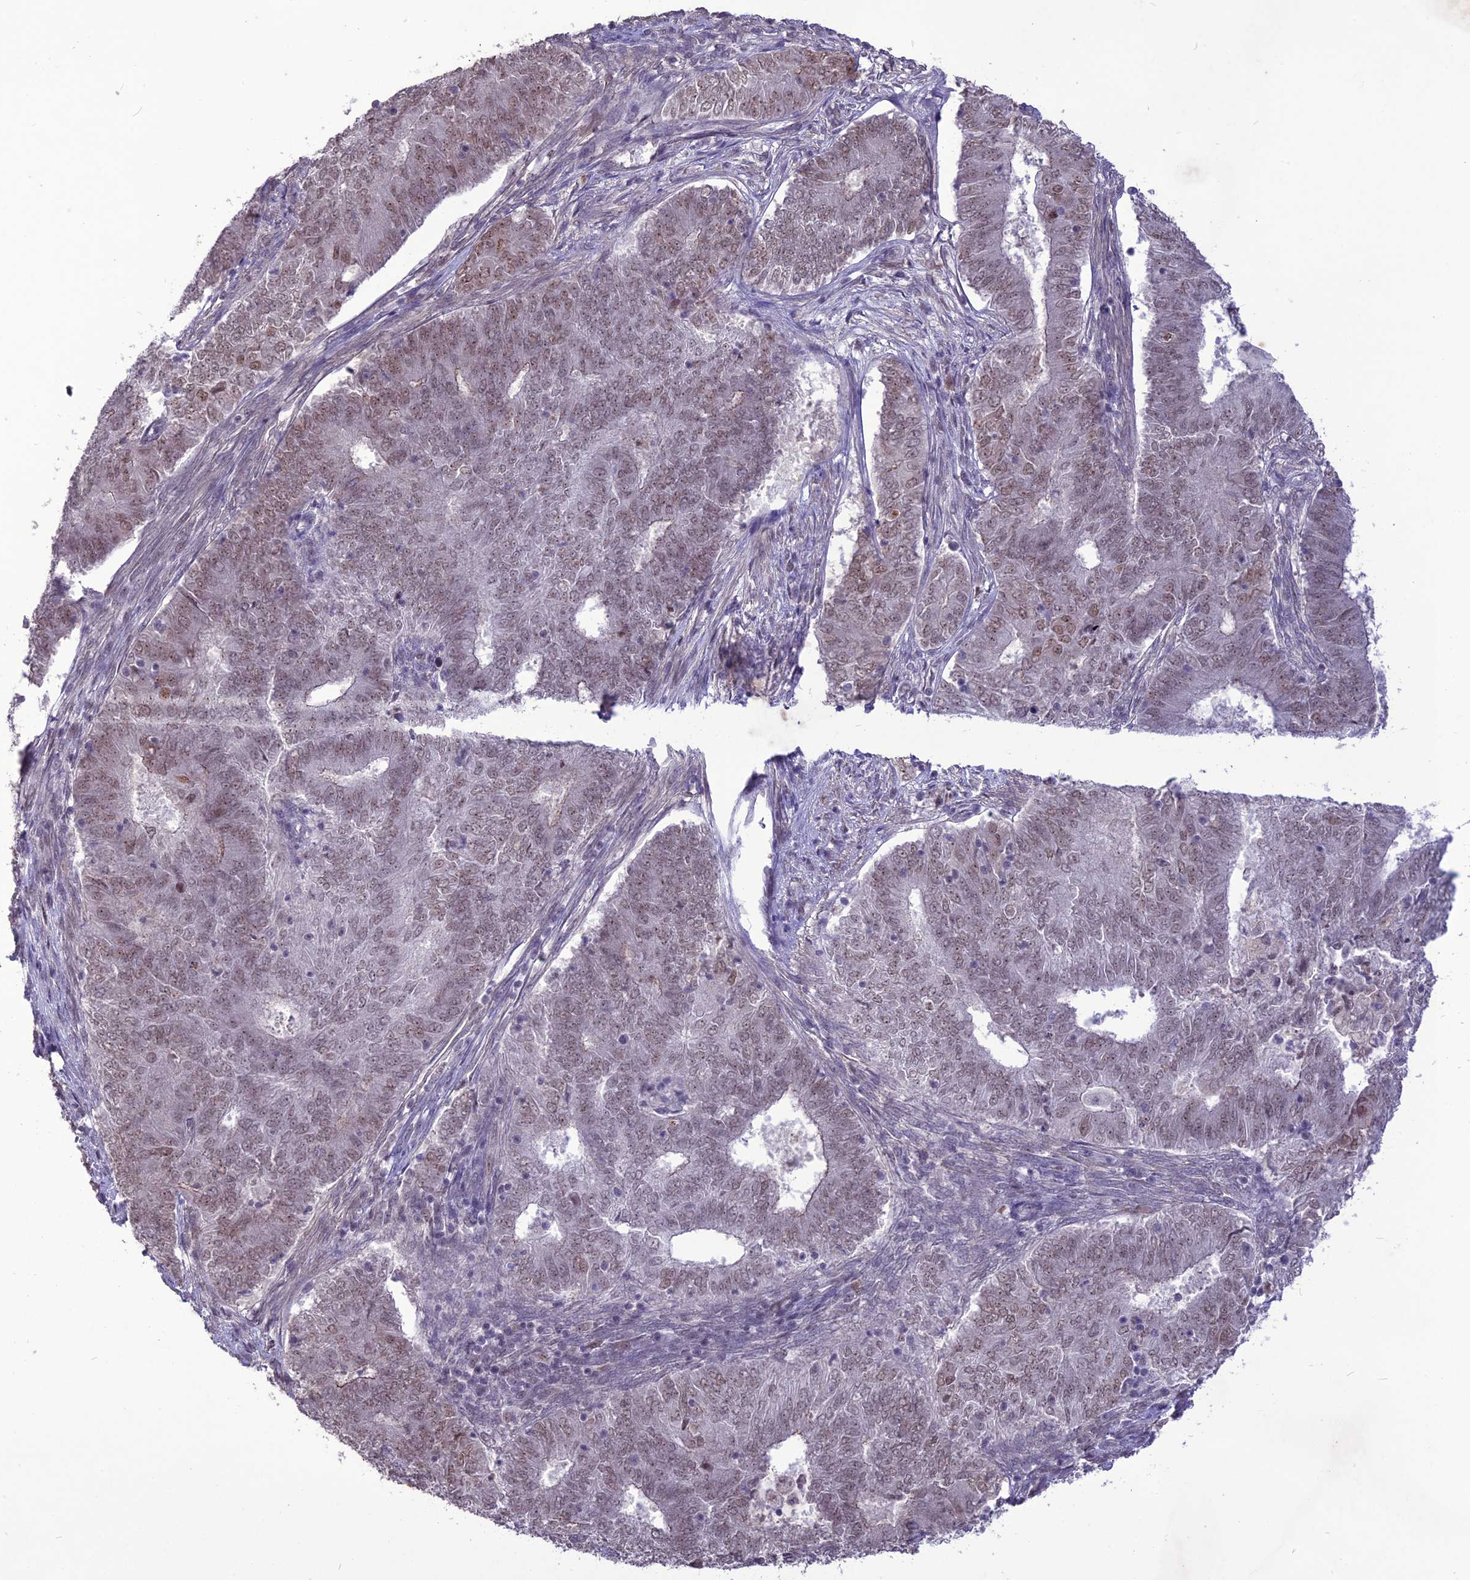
{"staining": {"intensity": "weak", "quantity": ">75%", "location": "nuclear"}, "tissue": "endometrial cancer", "cell_type": "Tumor cells", "image_type": "cancer", "snomed": [{"axis": "morphology", "description": "Adenocarcinoma, NOS"}, {"axis": "topography", "description": "Endometrium"}], "caption": "DAB immunohistochemical staining of human endometrial cancer exhibits weak nuclear protein expression in approximately >75% of tumor cells.", "gene": "DIS3", "patient": {"sex": "female", "age": 62}}